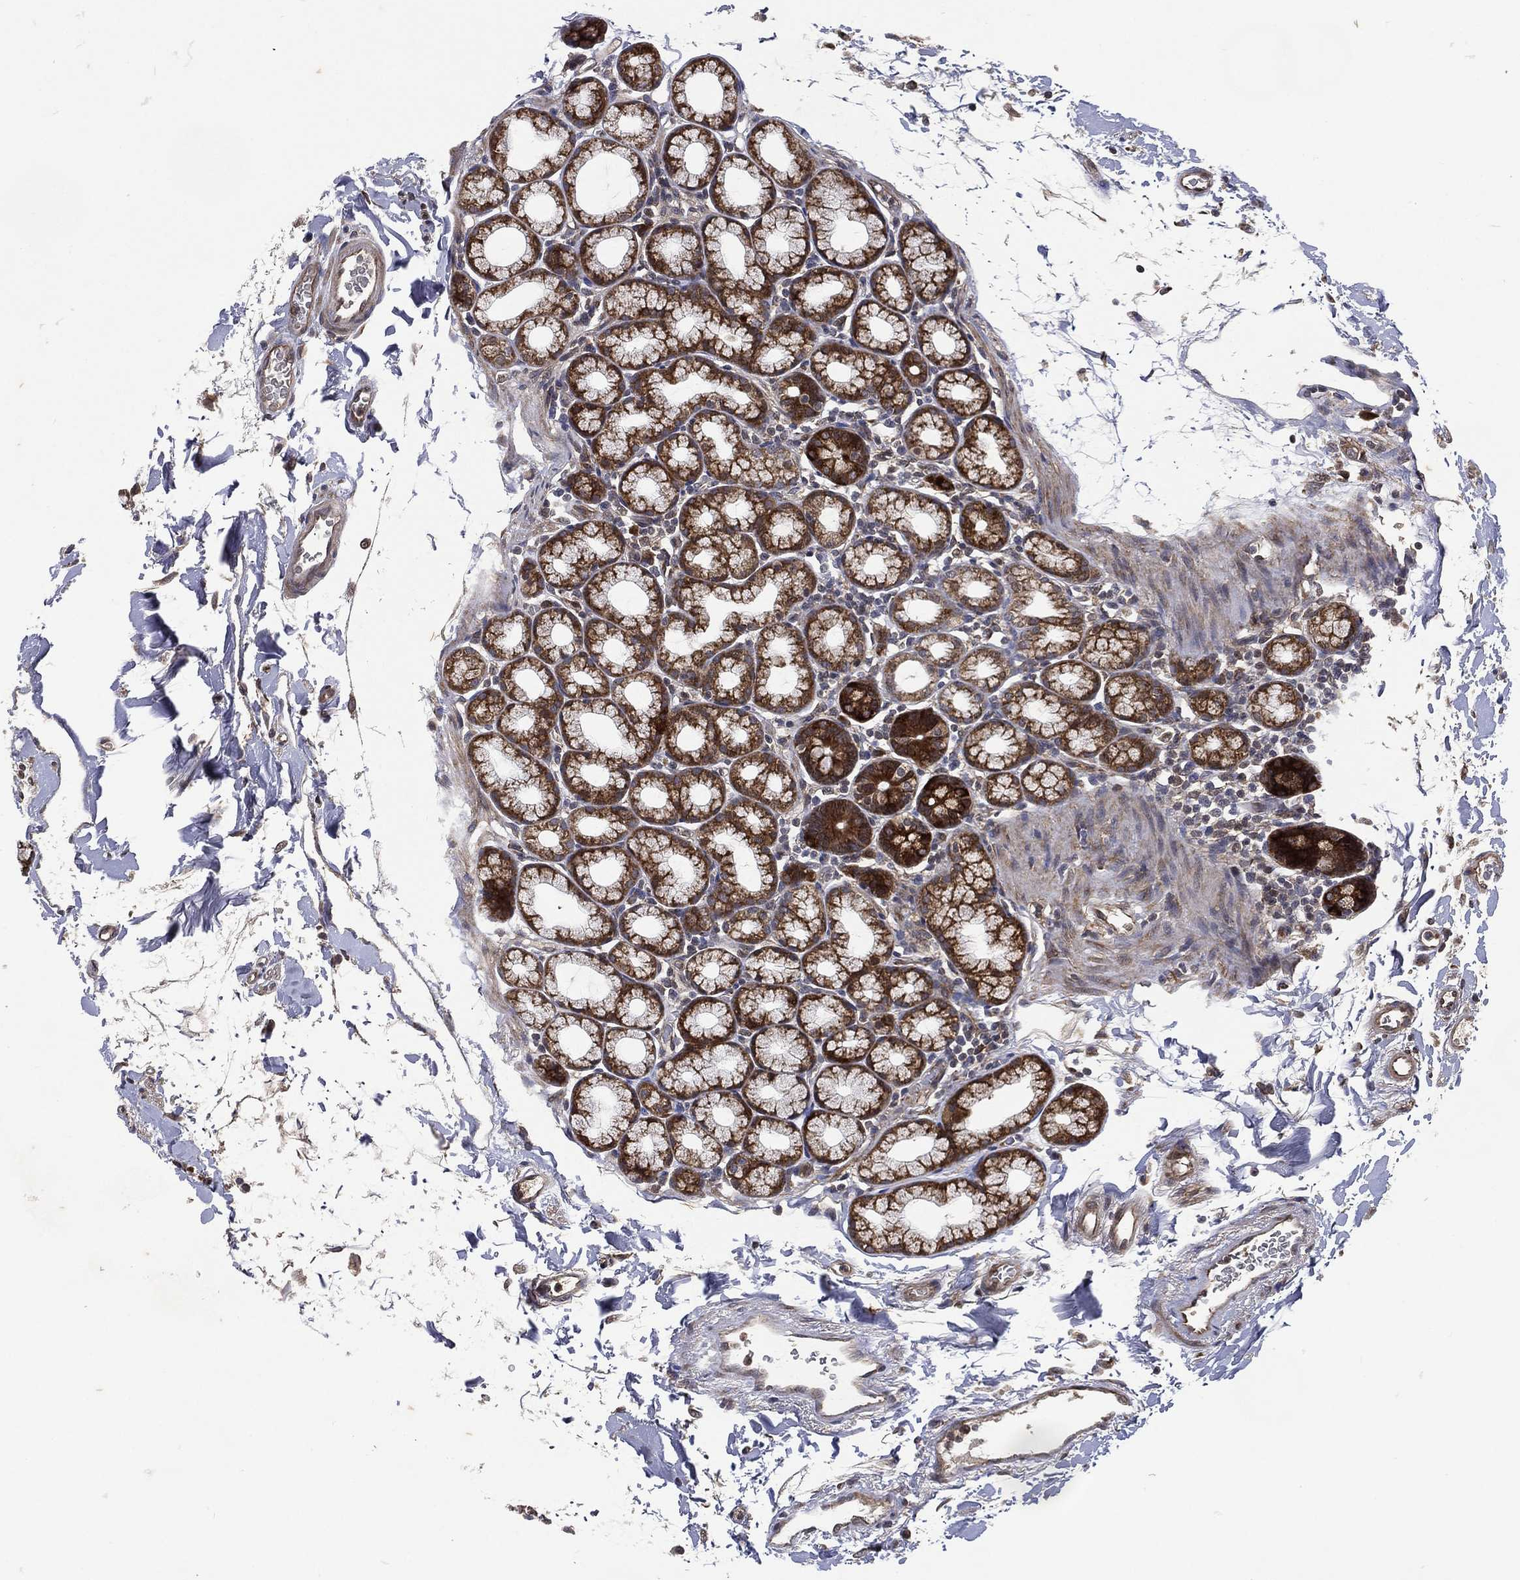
{"staining": {"intensity": "strong", "quantity": ">75%", "location": "cytoplasmic/membranous"}, "tissue": "duodenum", "cell_type": "Glandular cells", "image_type": "normal", "snomed": [{"axis": "morphology", "description": "Normal tissue, NOS"}, {"axis": "topography", "description": "Duodenum"}], "caption": "This micrograph reveals IHC staining of benign human duodenum, with high strong cytoplasmic/membranous expression in about >75% of glandular cells.", "gene": "RAB11FIP4", "patient": {"sex": "male", "age": 59}}